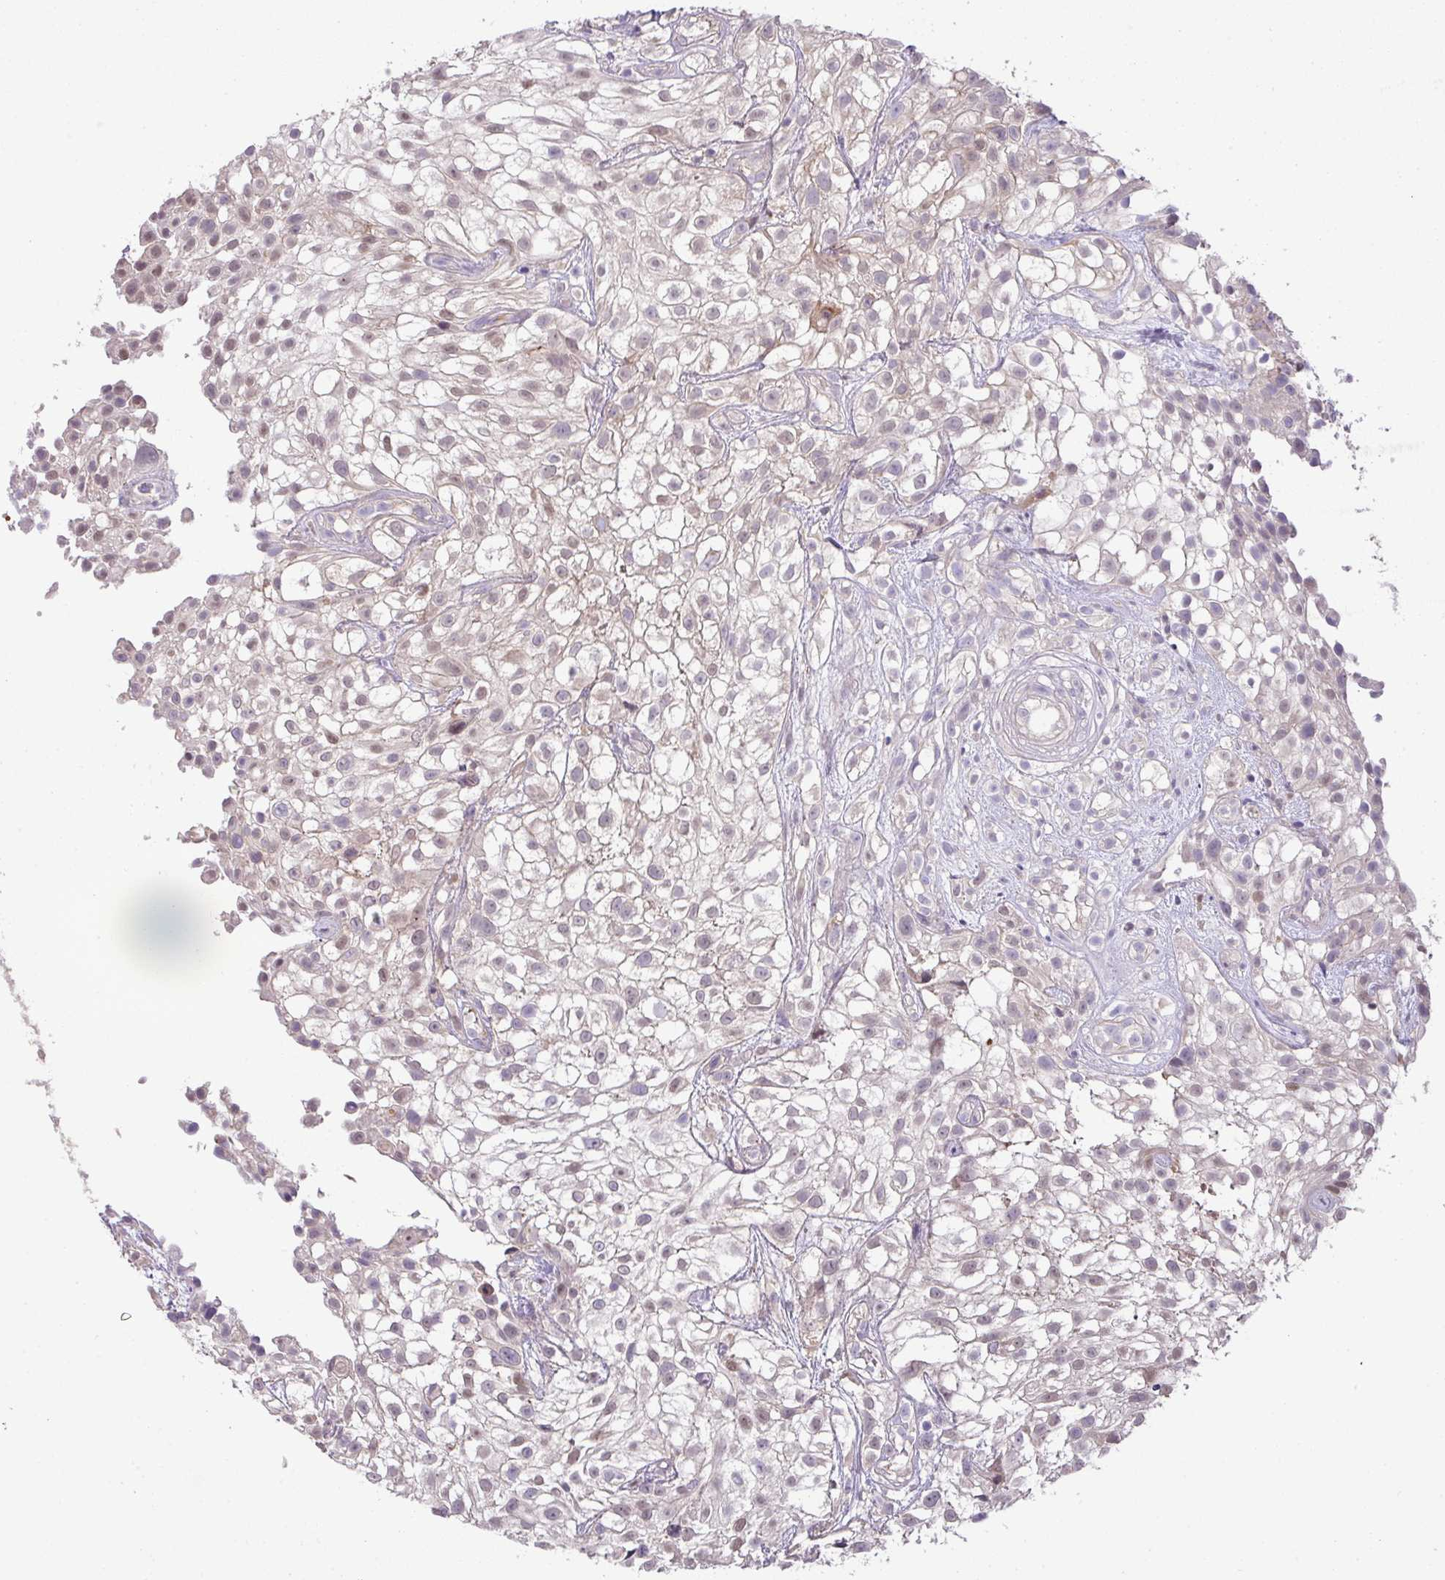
{"staining": {"intensity": "weak", "quantity": "<25%", "location": "cytoplasmic/membranous,nuclear"}, "tissue": "urothelial cancer", "cell_type": "Tumor cells", "image_type": "cancer", "snomed": [{"axis": "morphology", "description": "Urothelial carcinoma, High grade"}, {"axis": "topography", "description": "Urinary bladder"}], "caption": "High-grade urothelial carcinoma stained for a protein using immunohistochemistry reveals no positivity tumor cells.", "gene": "HOXC13", "patient": {"sex": "male", "age": 56}}